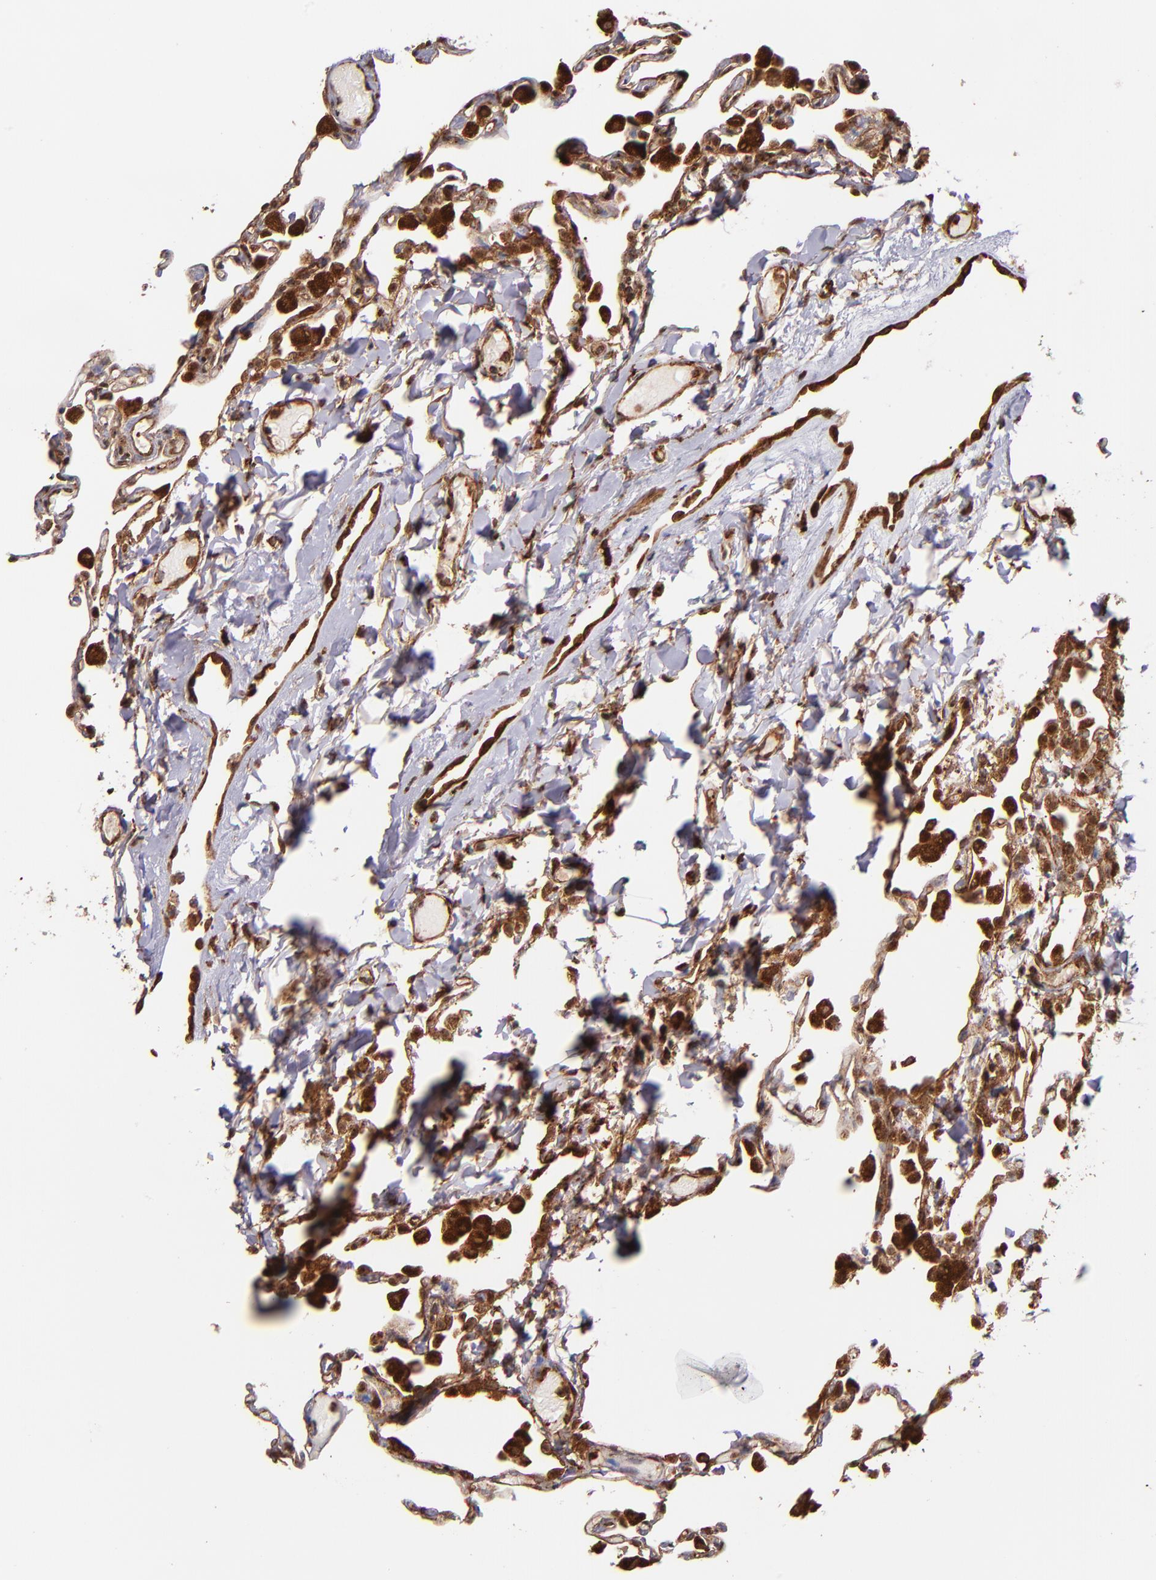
{"staining": {"intensity": "strong", "quantity": ">75%", "location": "cytoplasmic/membranous,nuclear"}, "tissue": "lung", "cell_type": "Alveolar cells", "image_type": "normal", "snomed": [{"axis": "morphology", "description": "Normal tissue, NOS"}, {"axis": "topography", "description": "Lung"}], "caption": "High-power microscopy captured an IHC image of benign lung, revealing strong cytoplasmic/membranous,nuclear positivity in about >75% of alveolar cells.", "gene": "STX8", "patient": {"sex": "female", "age": 49}}